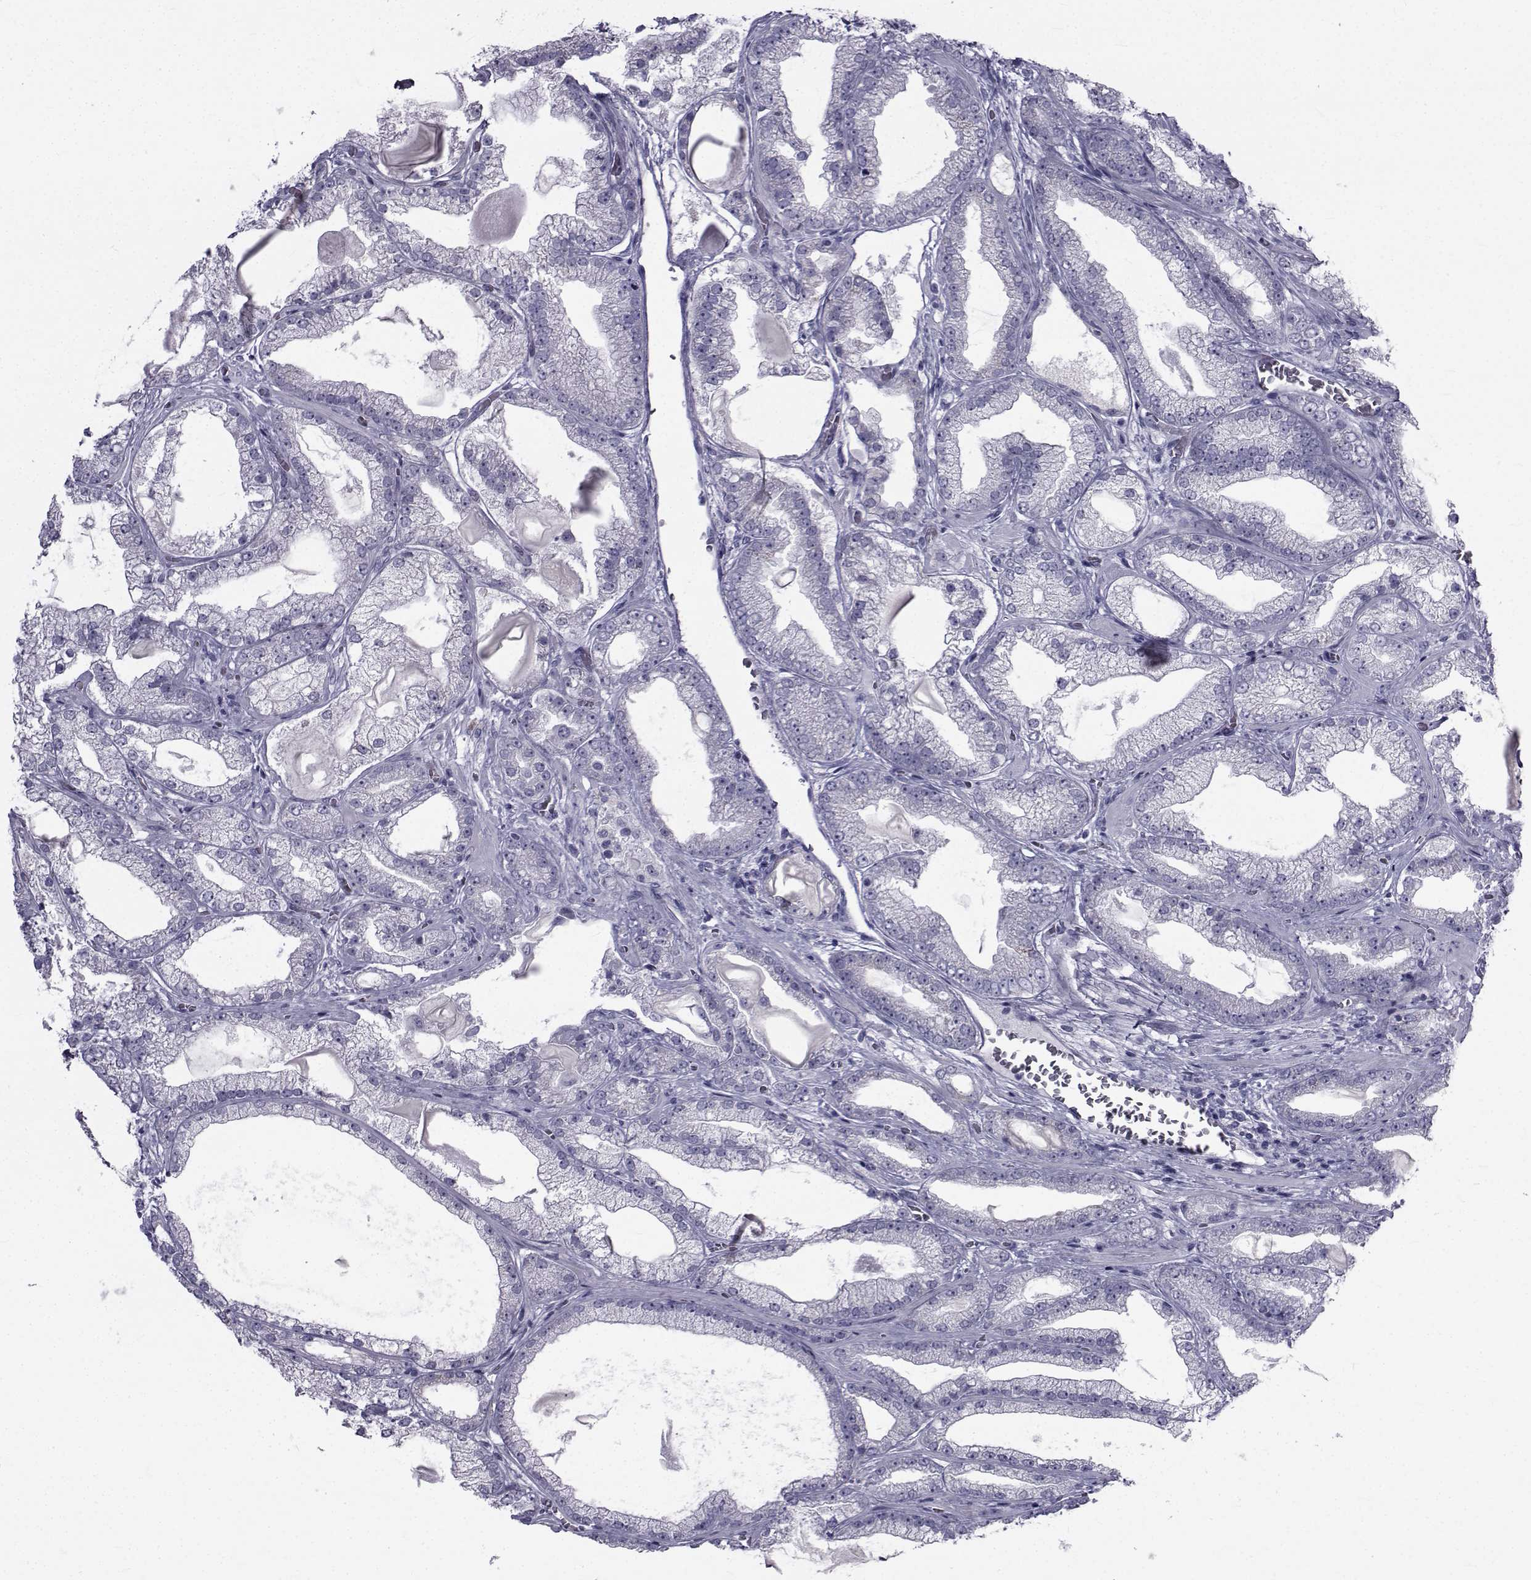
{"staining": {"intensity": "negative", "quantity": "none", "location": "none"}, "tissue": "prostate cancer", "cell_type": "Tumor cells", "image_type": "cancer", "snomed": [{"axis": "morphology", "description": "Adenocarcinoma, Low grade"}, {"axis": "topography", "description": "Prostate"}], "caption": "Immunohistochemistry micrograph of human prostate cancer (low-grade adenocarcinoma) stained for a protein (brown), which reveals no positivity in tumor cells.", "gene": "FDXR", "patient": {"sex": "male", "age": 57}}